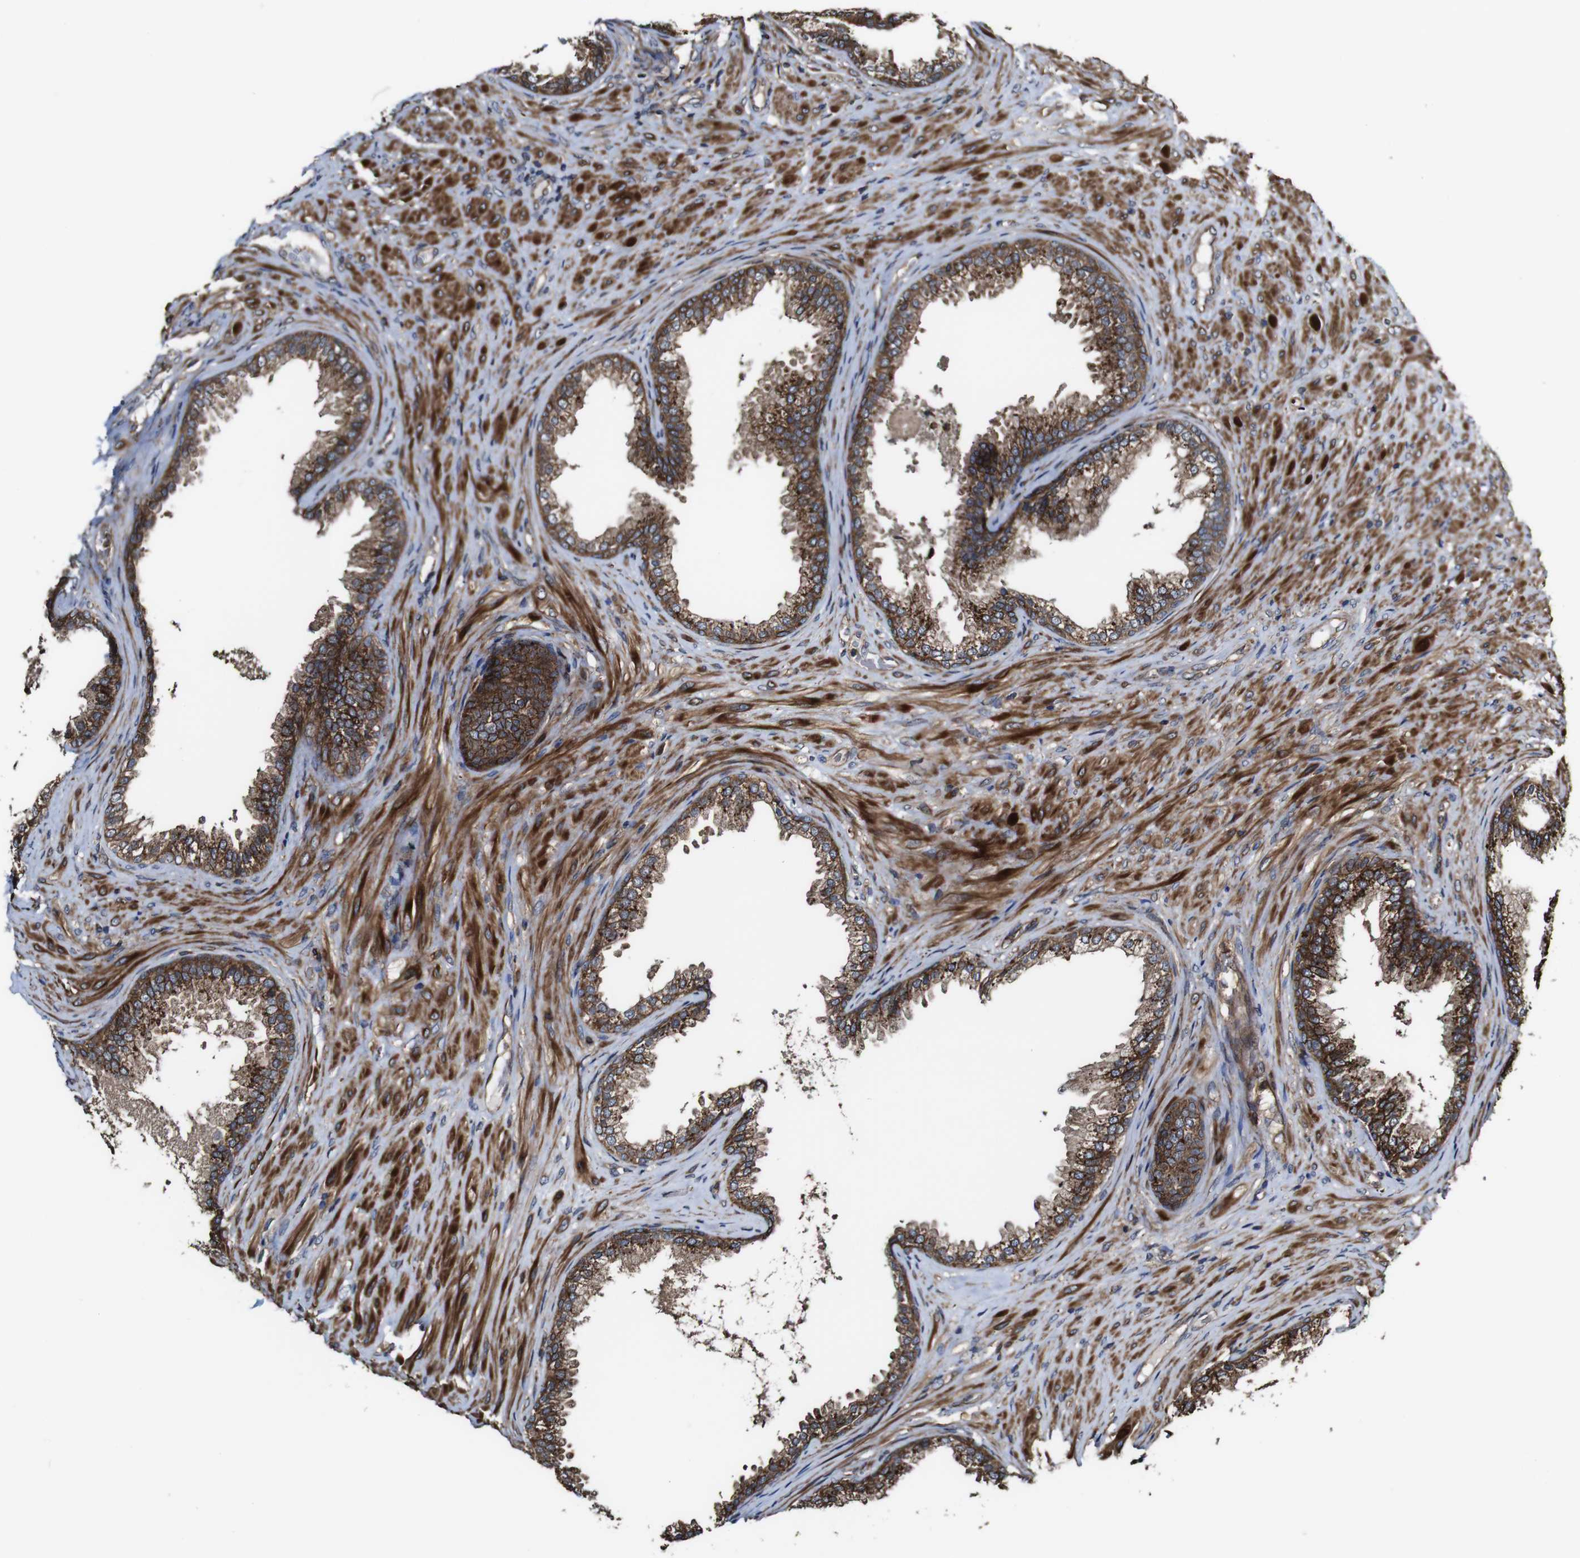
{"staining": {"intensity": "moderate", "quantity": ">75%", "location": "cytoplasmic/membranous"}, "tissue": "prostate", "cell_type": "Glandular cells", "image_type": "normal", "snomed": [{"axis": "morphology", "description": "Normal tissue, NOS"}, {"axis": "topography", "description": "Prostate"}], "caption": "Human prostate stained for a protein (brown) demonstrates moderate cytoplasmic/membranous positive expression in about >75% of glandular cells.", "gene": "TNIK", "patient": {"sex": "male", "age": 76}}